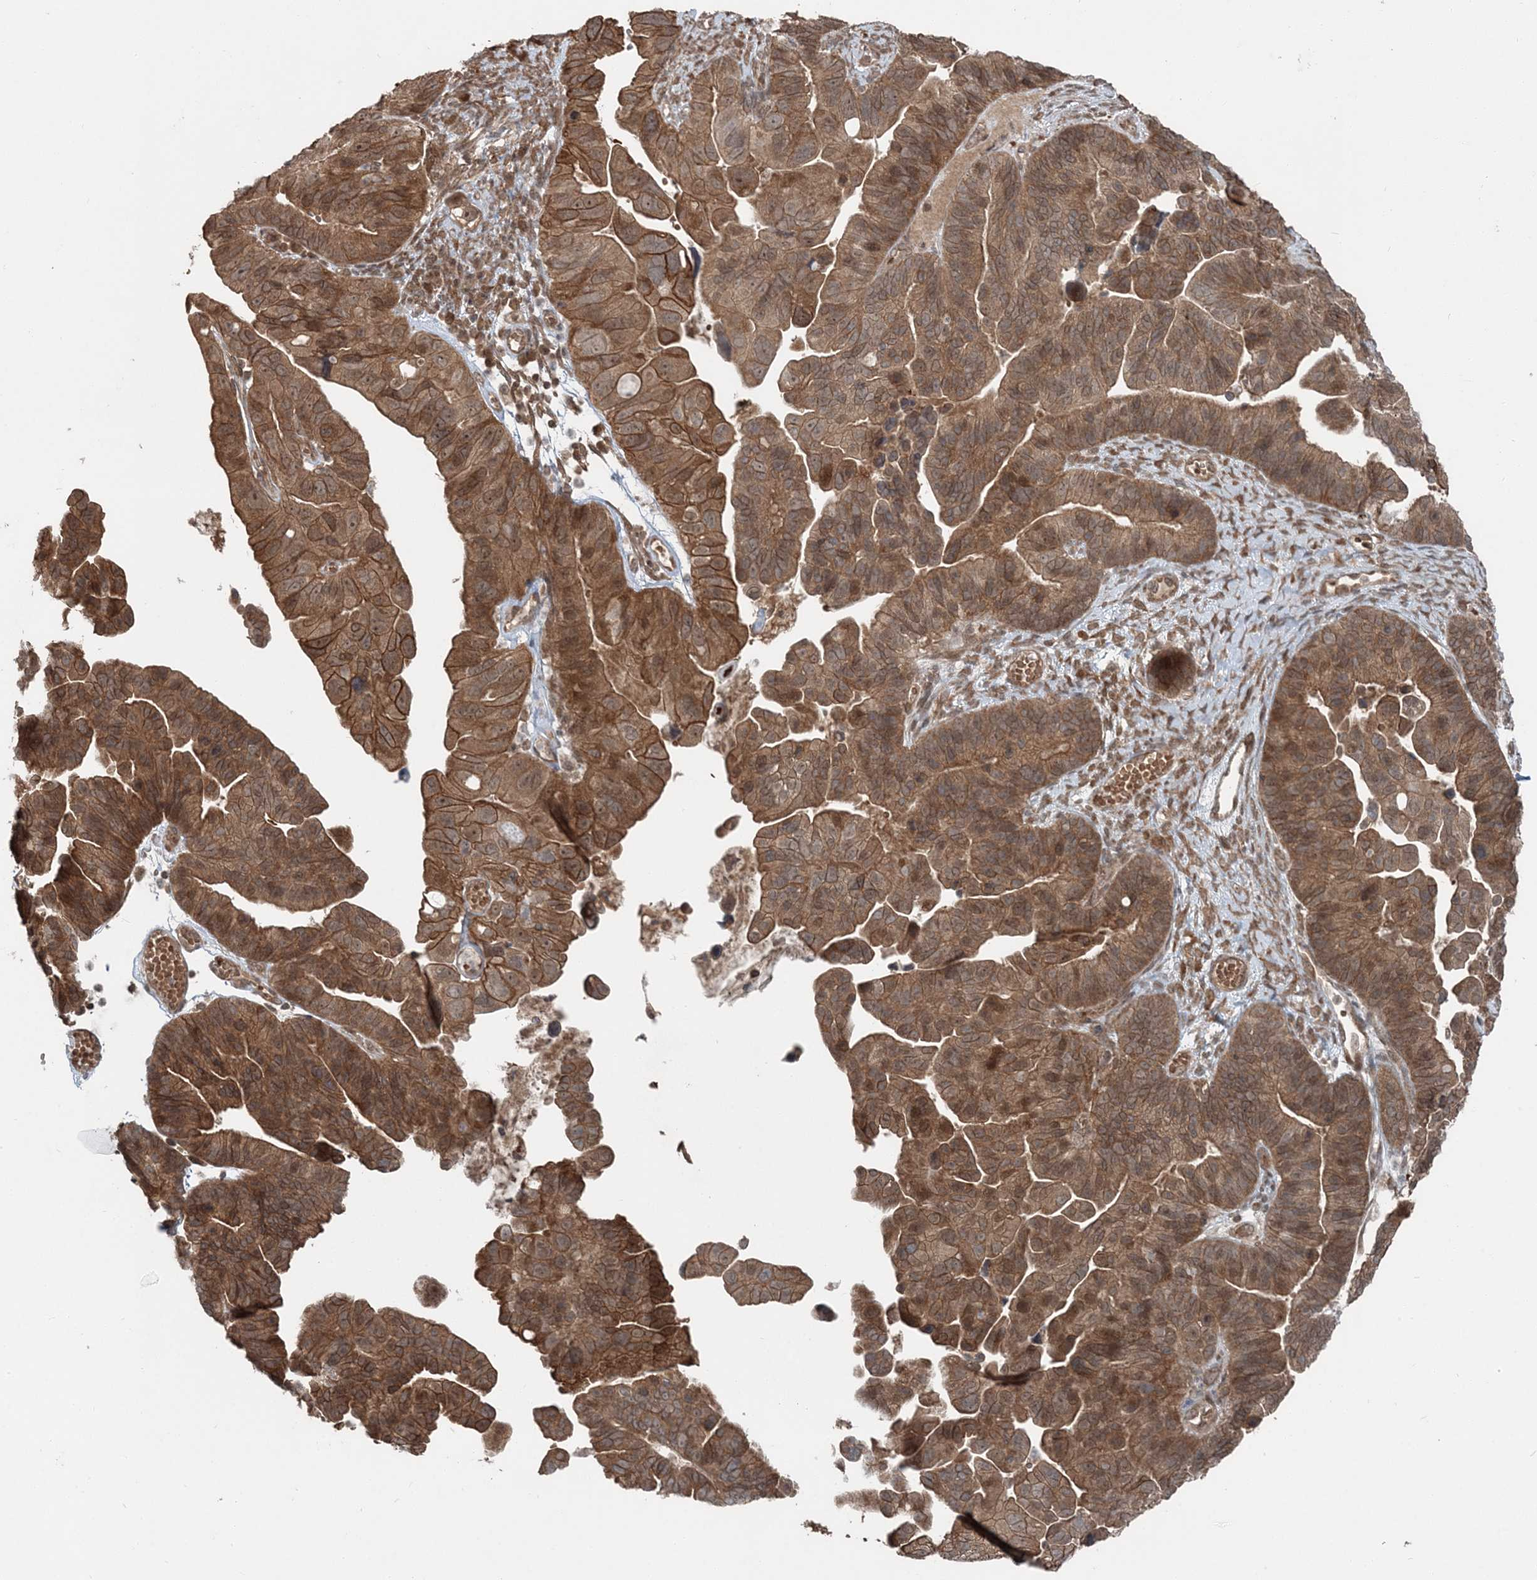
{"staining": {"intensity": "moderate", "quantity": ">75%", "location": "cytoplasmic/membranous"}, "tissue": "ovarian cancer", "cell_type": "Tumor cells", "image_type": "cancer", "snomed": [{"axis": "morphology", "description": "Cystadenocarcinoma, serous, NOS"}, {"axis": "topography", "description": "Ovary"}], "caption": "Moderate cytoplasmic/membranous expression is present in approximately >75% of tumor cells in ovarian cancer (serous cystadenocarcinoma).", "gene": "FBXL17", "patient": {"sex": "female", "age": 56}}